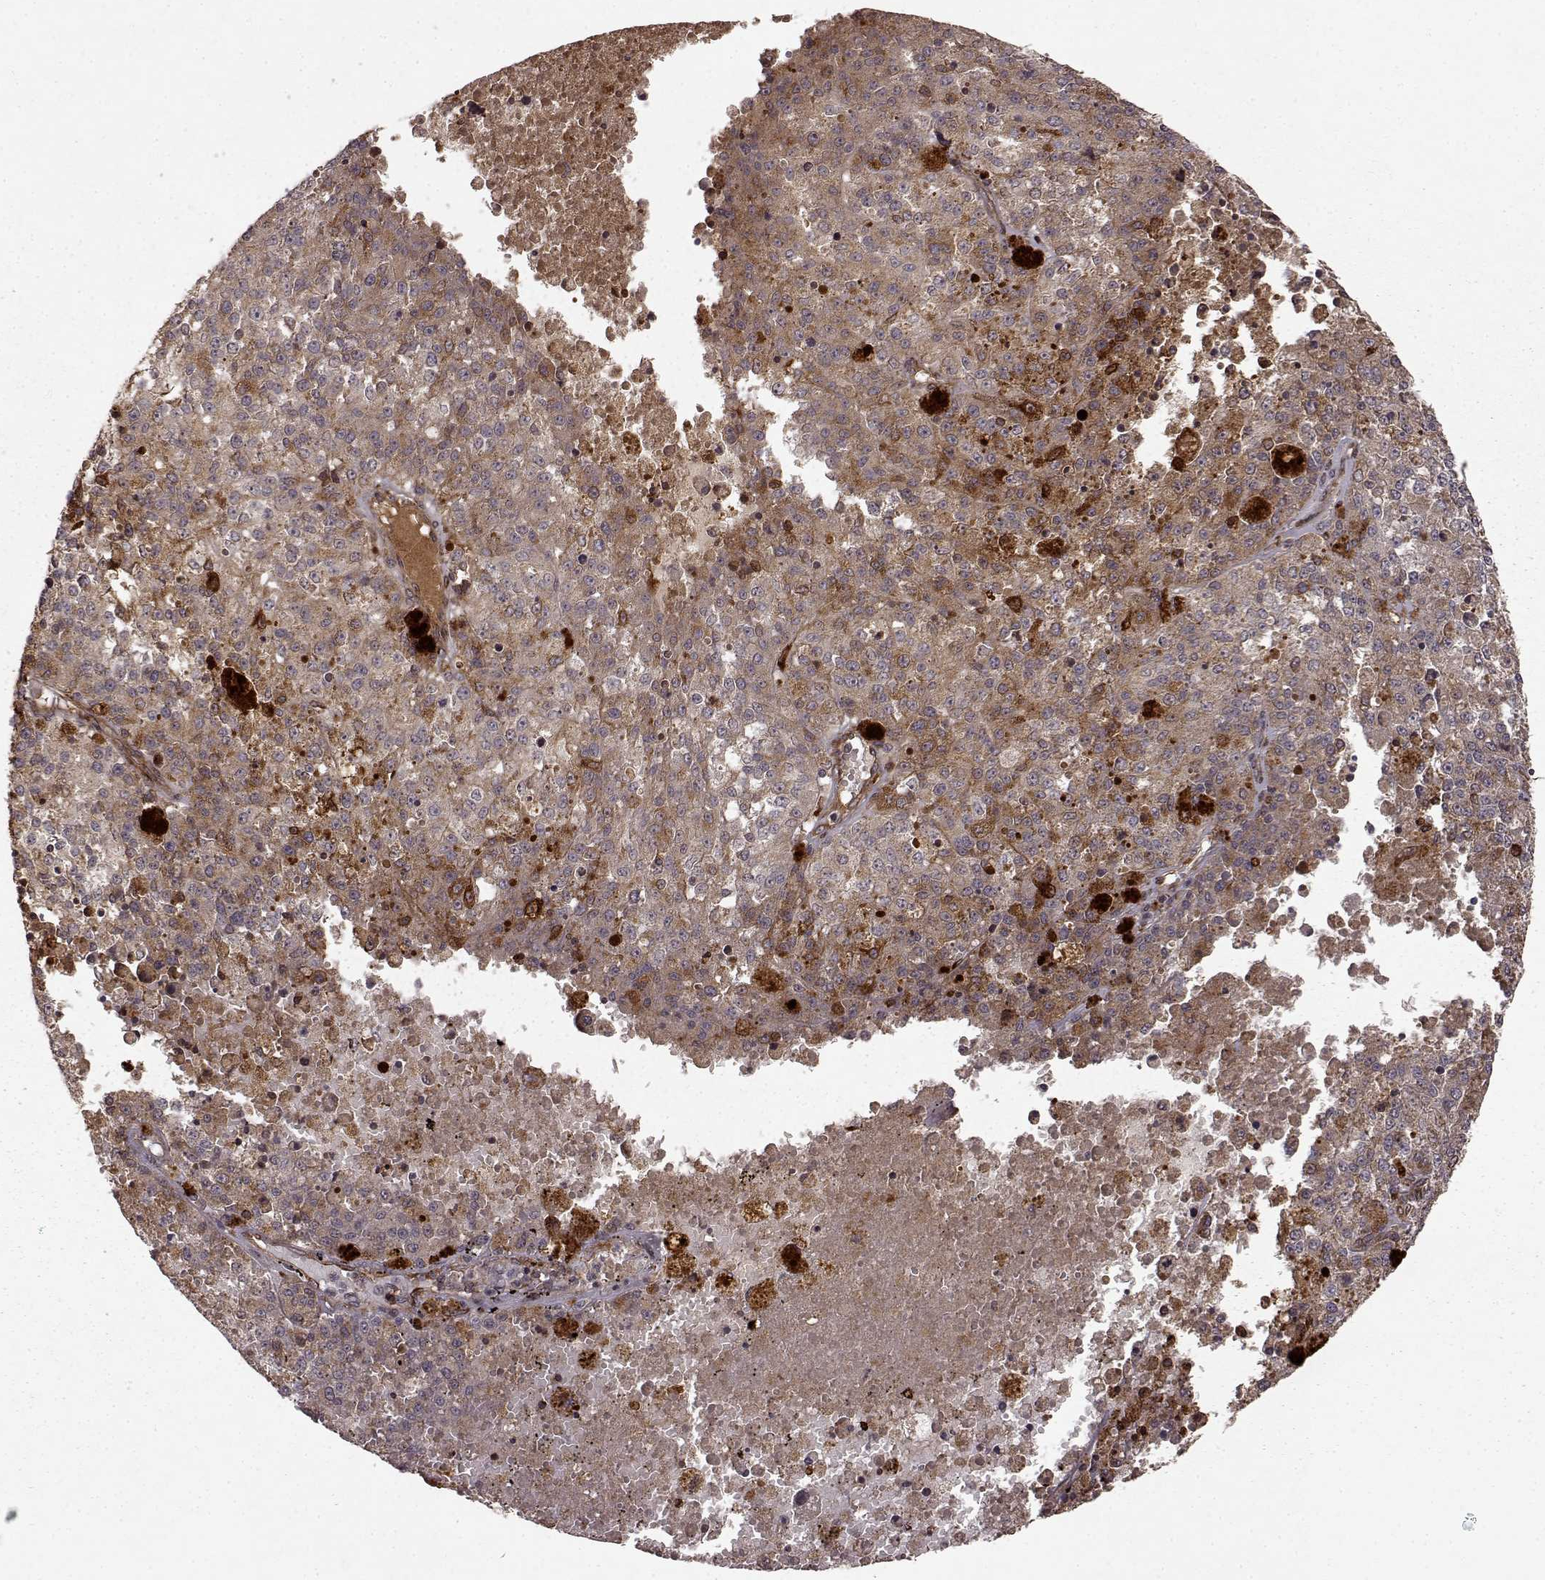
{"staining": {"intensity": "moderate", "quantity": "25%-75%", "location": "cytoplasmic/membranous"}, "tissue": "melanoma", "cell_type": "Tumor cells", "image_type": "cancer", "snomed": [{"axis": "morphology", "description": "Malignant melanoma, Metastatic site"}, {"axis": "topography", "description": "Lymph node"}], "caption": "This micrograph reveals malignant melanoma (metastatic site) stained with immunohistochemistry to label a protein in brown. The cytoplasmic/membranous of tumor cells show moderate positivity for the protein. Nuclei are counter-stained blue.", "gene": "FSTL1", "patient": {"sex": "female", "age": 64}}